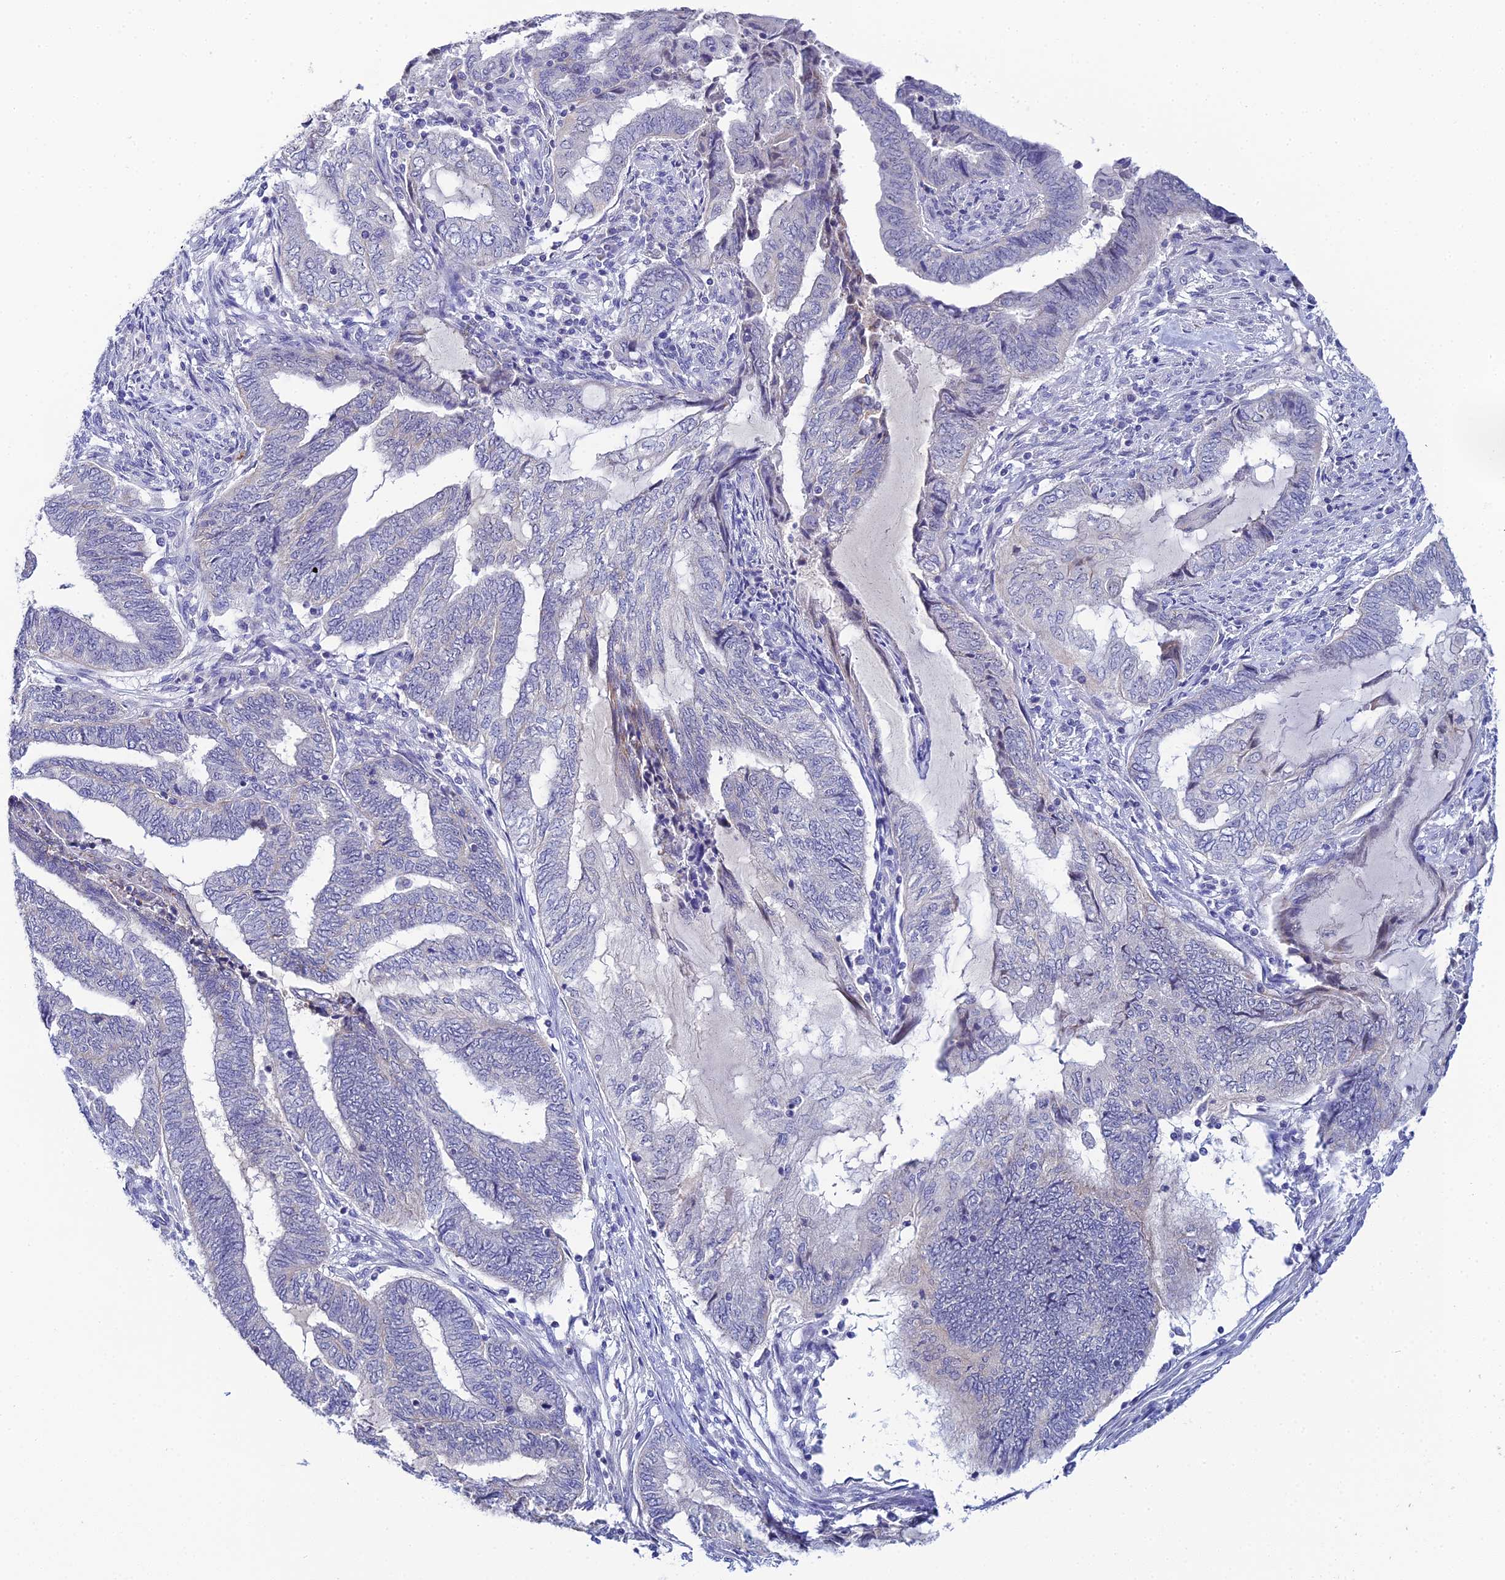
{"staining": {"intensity": "negative", "quantity": "none", "location": "none"}, "tissue": "endometrial cancer", "cell_type": "Tumor cells", "image_type": "cancer", "snomed": [{"axis": "morphology", "description": "Adenocarcinoma, NOS"}, {"axis": "topography", "description": "Uterus"}, {"axis": "topography", "description": "Endometrium"}], "caption": "Endometrial adenocarcinoma stained for a protein using immunohistochemistry shows no expression tumor cells.", "gene": "PLPP4", "patient": {"sex": "female", "age": 70}}